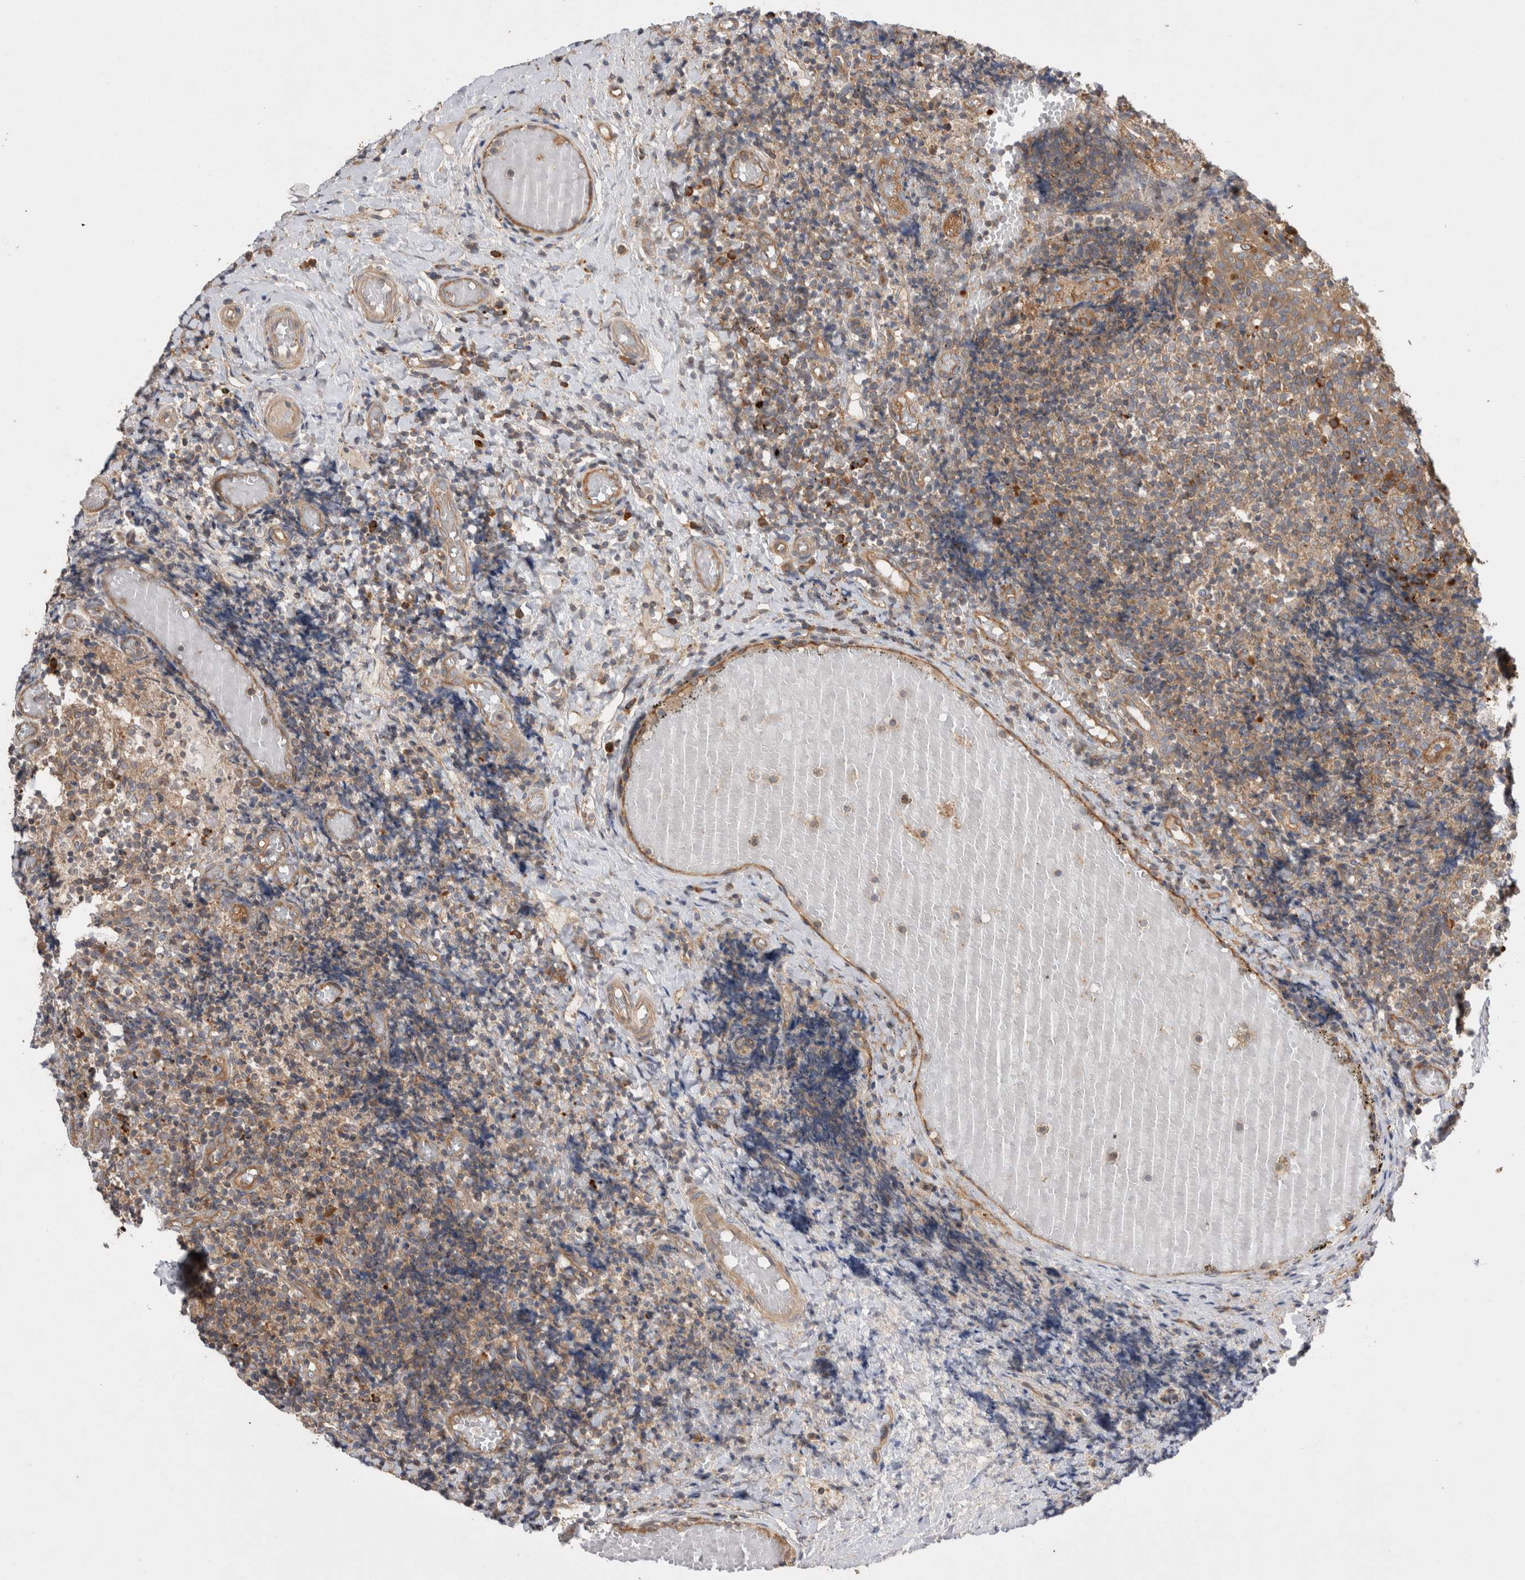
{"staining": {"intensity": "moderate", "quantity": ">75%", "location": "cytoplasmic/membranous"}, "tissue": "tonsil", "cell_type": "Germinal center cells", "image_type": "normal", "snomed": [{"axis": "morphology", "description": "Normal tissue, NOS"}, {"axis": "topography", "description": "Tonsil"}], "caption": "Germinal center cells display medium levels of moderate cytoplasmic/membranous expression in about >75% of cells in unremarkable tonsil.", "gene": "PDCD10", "patient": {"sex": "female", "age": 19}}